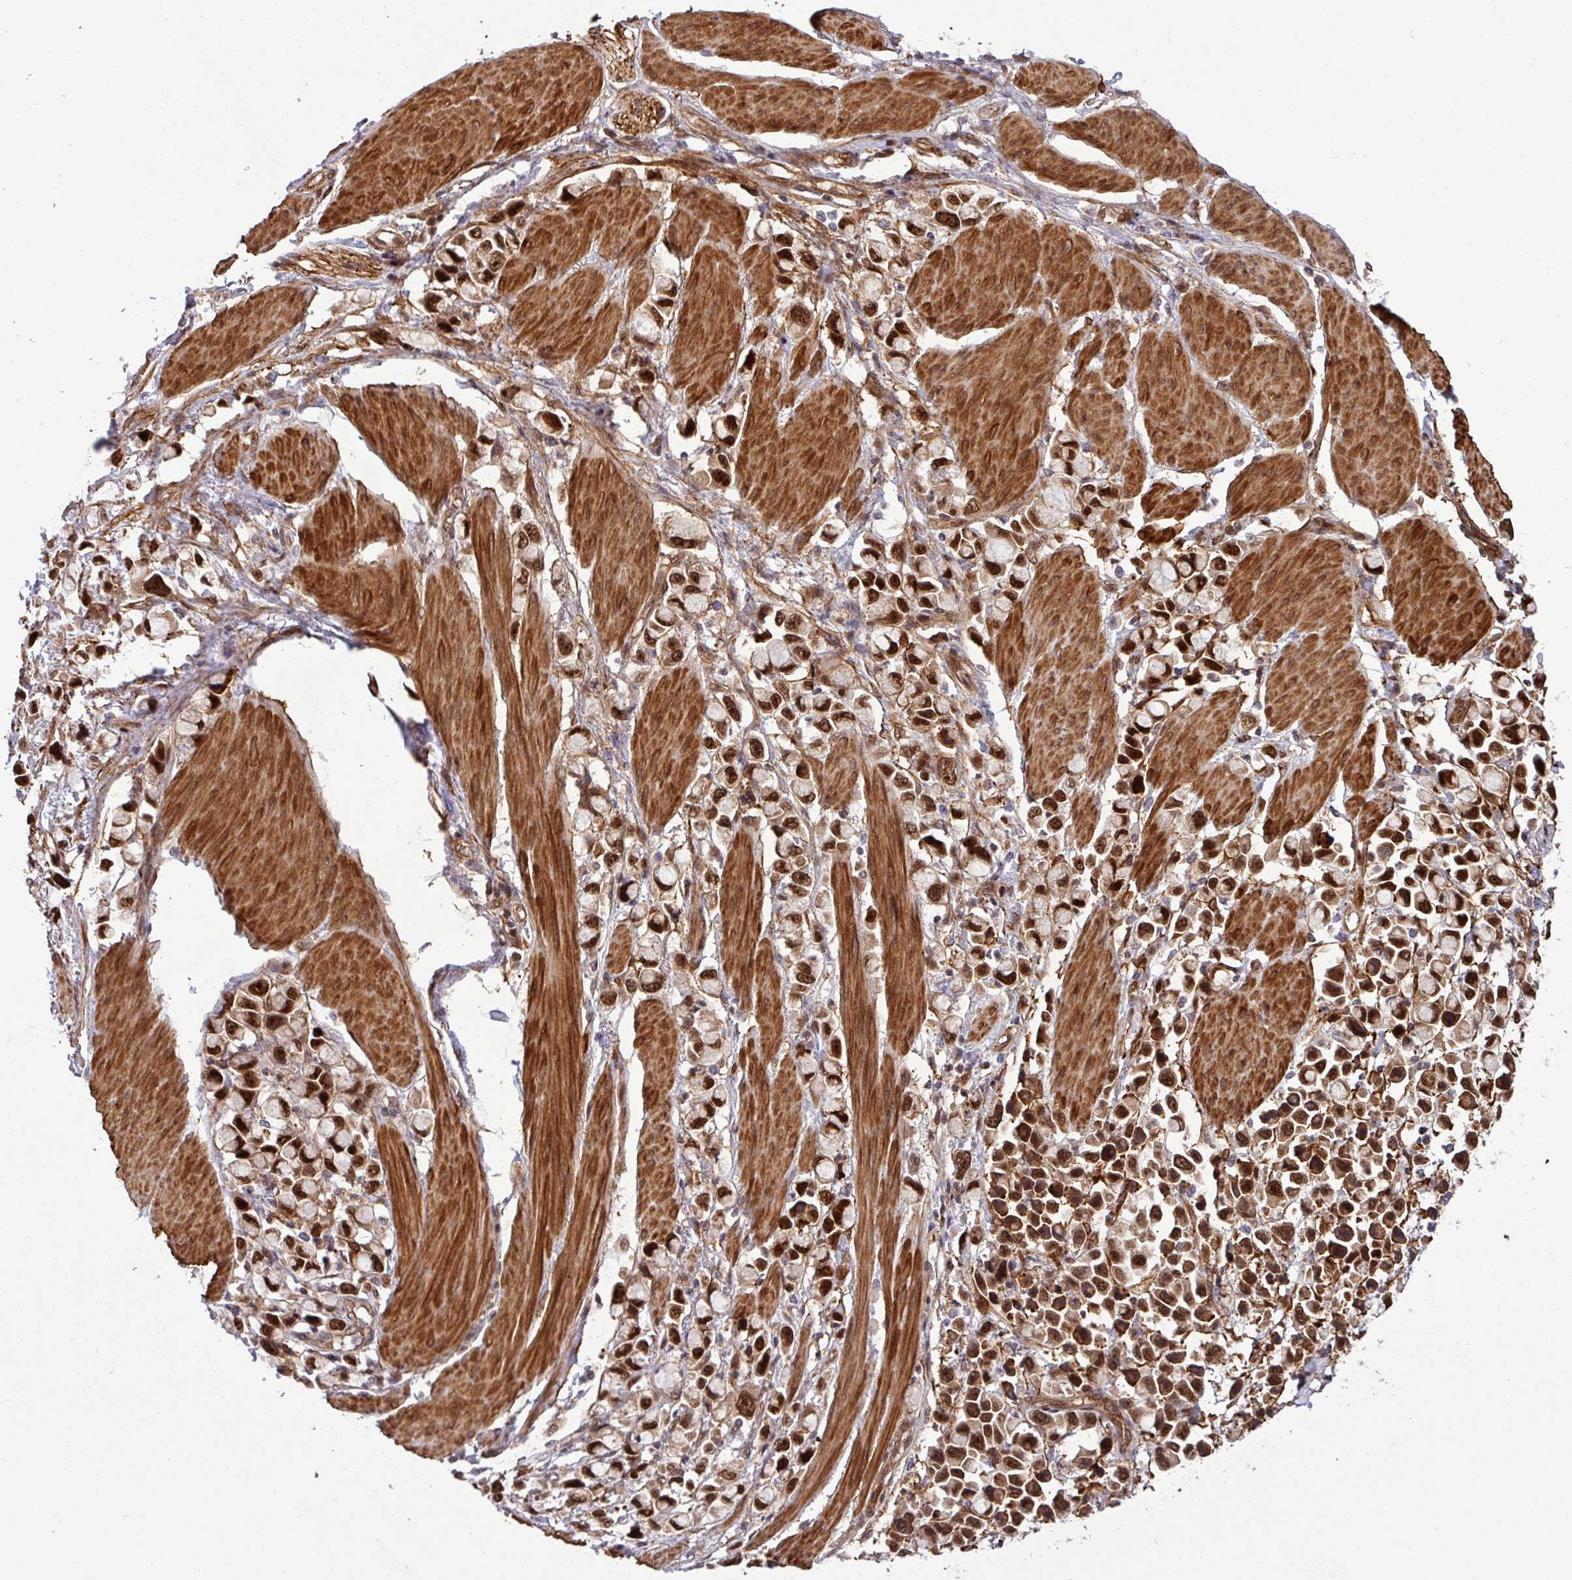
{"staining": {"intensity": "strong", "quantity": ">75%", "location": "nuclear"}, "tissue": "stomach cancer", "cell_type": "Tumor cells", "image_type": "cancer", "snomed": [{"axis": "morphology", "description": "Adenocarcinoma, NOS"}, {"axis": "topography", "description": "Stomach"}], "caption": "A high amount of strong nuclear staining is present in about >75% of tumor cells in adenocarcinoma (stomach) tissue. (Stains: DAB in brown, nuclei in blue, Microscopy: brightfield microscopy at high magnification).", "gene": "C7orf50", "patient": {"sex": "female", "age": 81}}